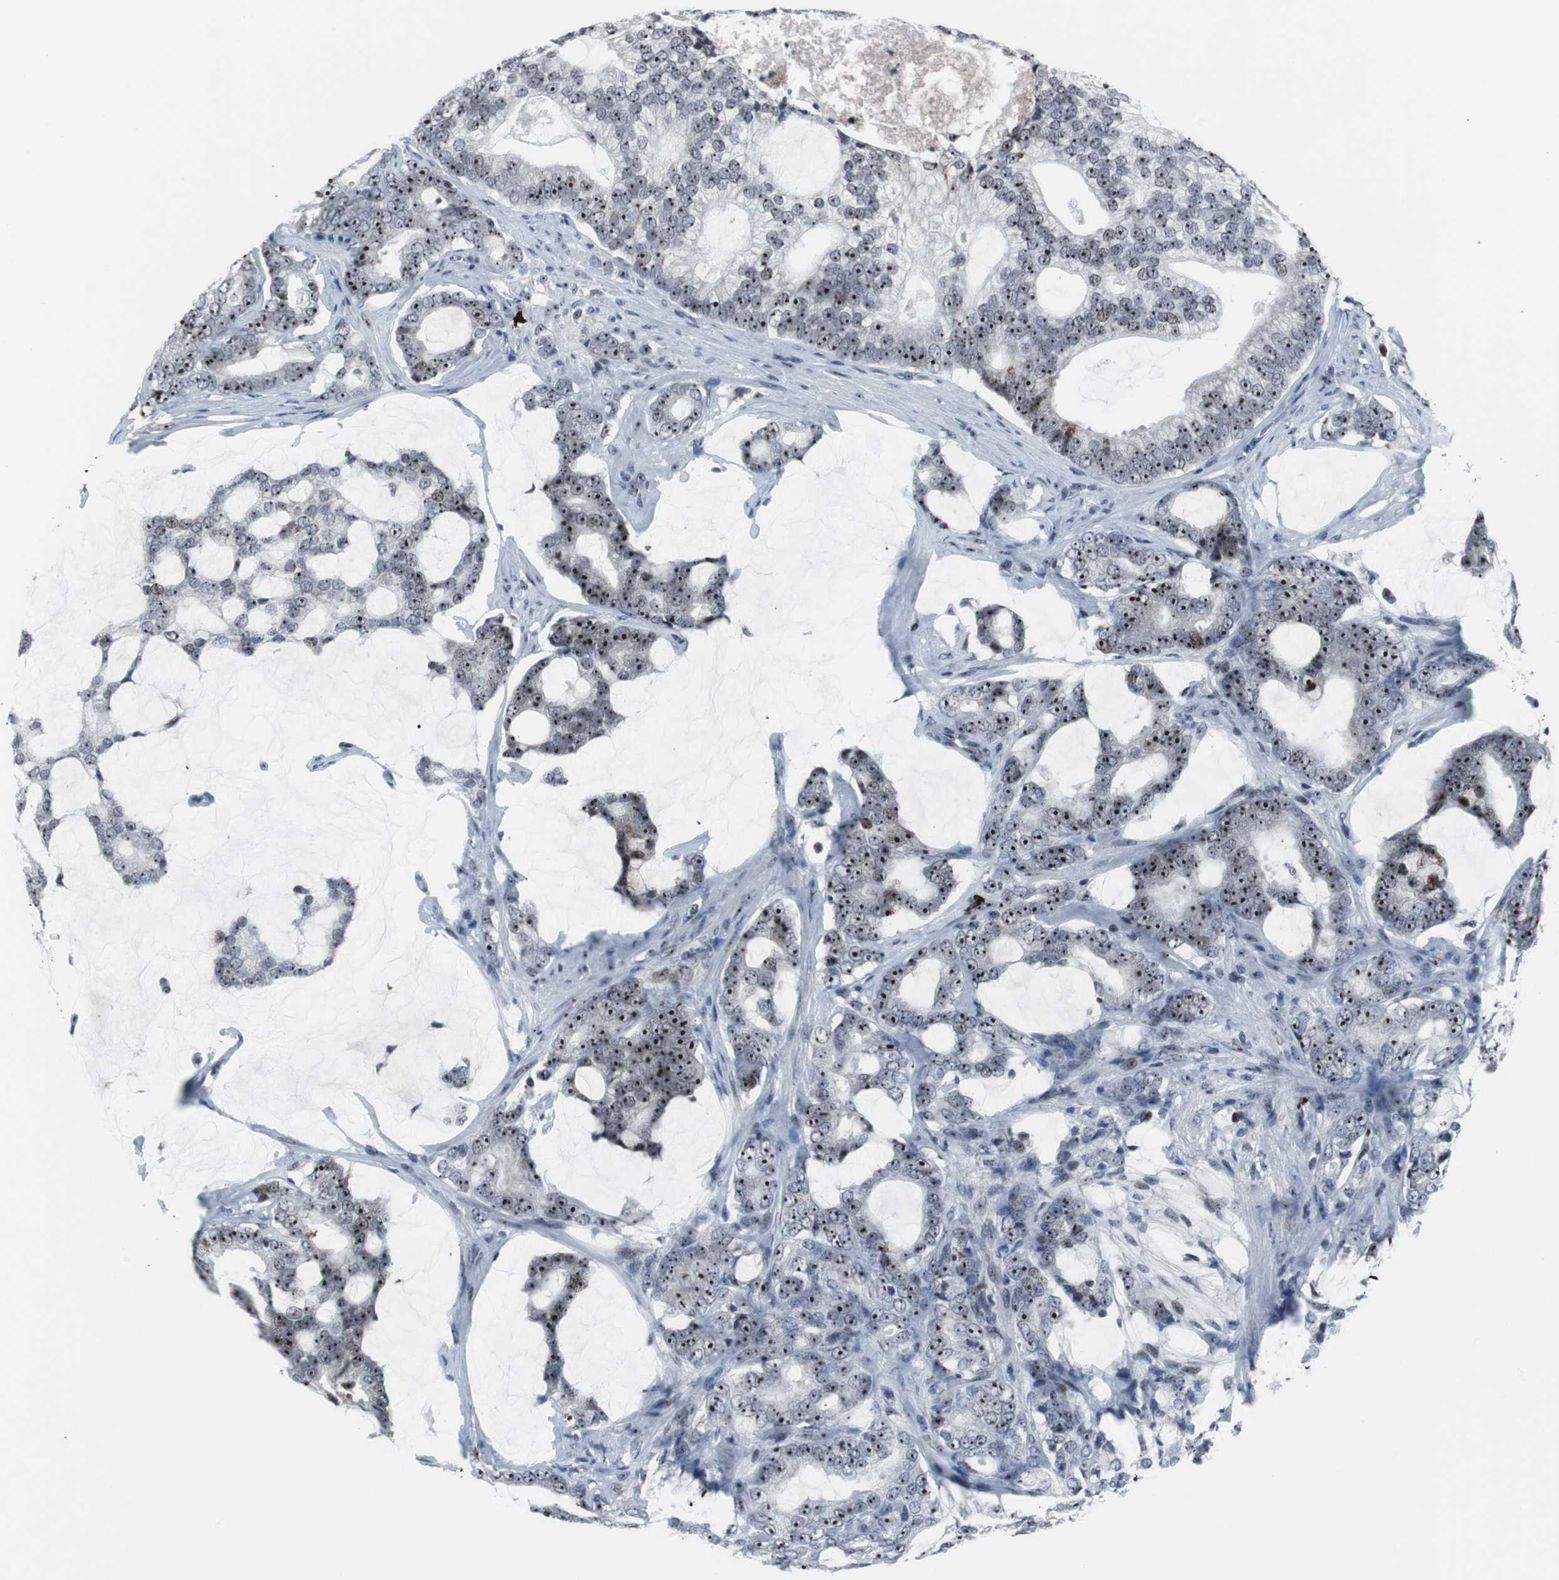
{"staining": {"intensity": "strong", "quantity": ">75%", "location": "nuclear"}, "tissue": "prostate cancer", "cell_type": "Tumor cells", "image_type": "cancer", "snomed": [{"axis": "morphology", "description": "Adenocarcinoma, Low grade"}, {"axis": "topography", "description": "Prostate"}], "caption": "Immunohistochemistry (IHC) histopathology image of human adenocarcinoma (low-grade) (prostate) stained for a protein (brown), which displays high levels of strong nuclear expression in about >75% of tumor cells.", "gene": "DOK1", "patient": {"sex": "male", "age": 58}}